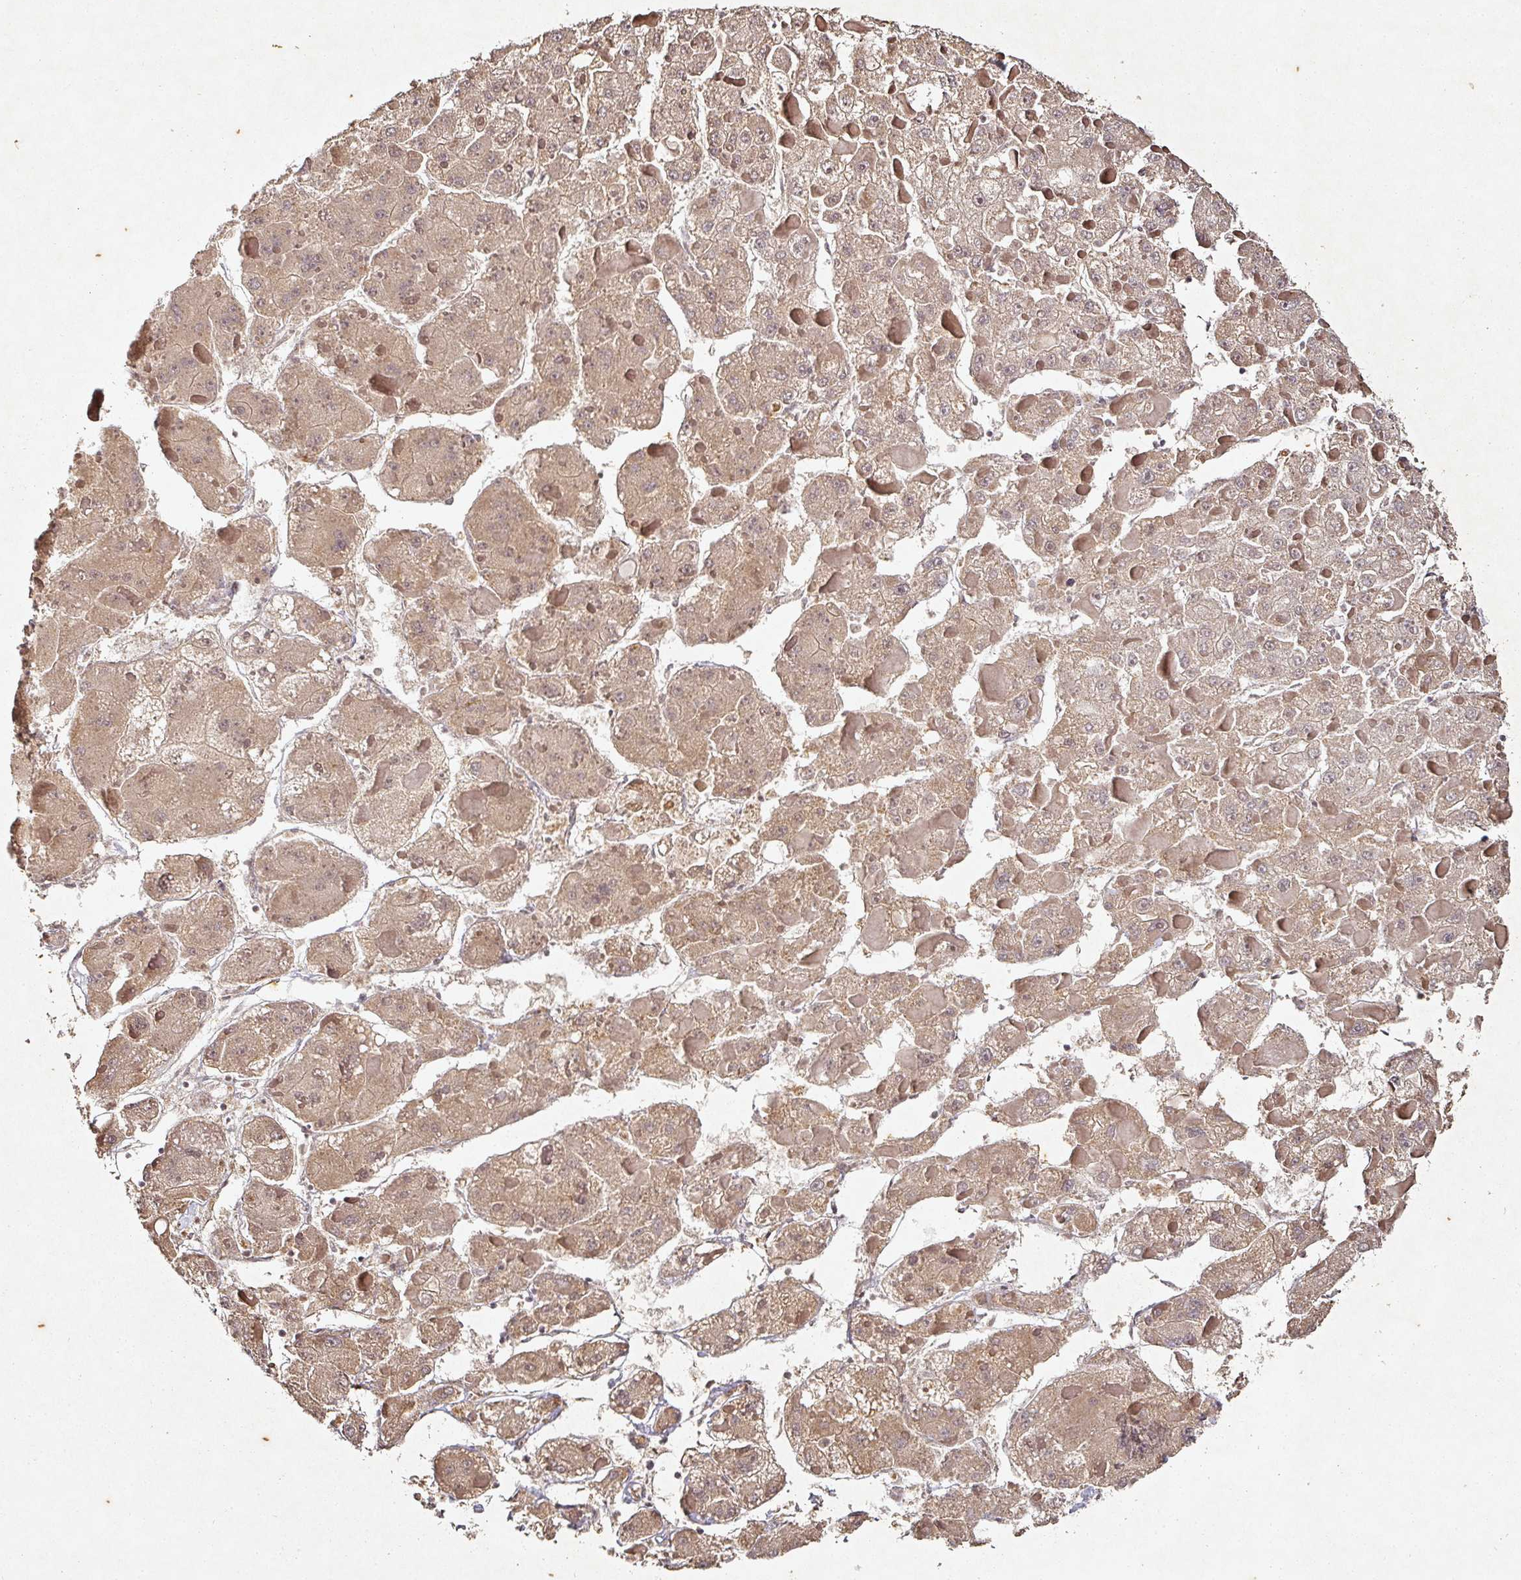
{"staining": {"intensity": "moderate", "quantity": ">75%", "location": "cytoplasmic/membranous"}, "tissue": "liver cancer", "cell_type": "Tumor cells", "image_type": "cancer", "snomed": [{"axis": "morphology", "description": "Carcinoma, Hepatocellular, NOS"}, {"axis": "topography", "description": "Liver"}], "caption": "Immunohistochemistry histopathology image of neoplastic tissue: liver cancer (hepatocellular carcinoma) stained using immunohistochemistry demonstrates medium levels of moderate protein expression localized specifically in the cytoplasmic/membranous of tumor cells, appearing as a cytoplasmic/membranous brown color.", "gene": "CAPN5", "patient": {"sex": "female", "age": 73}}